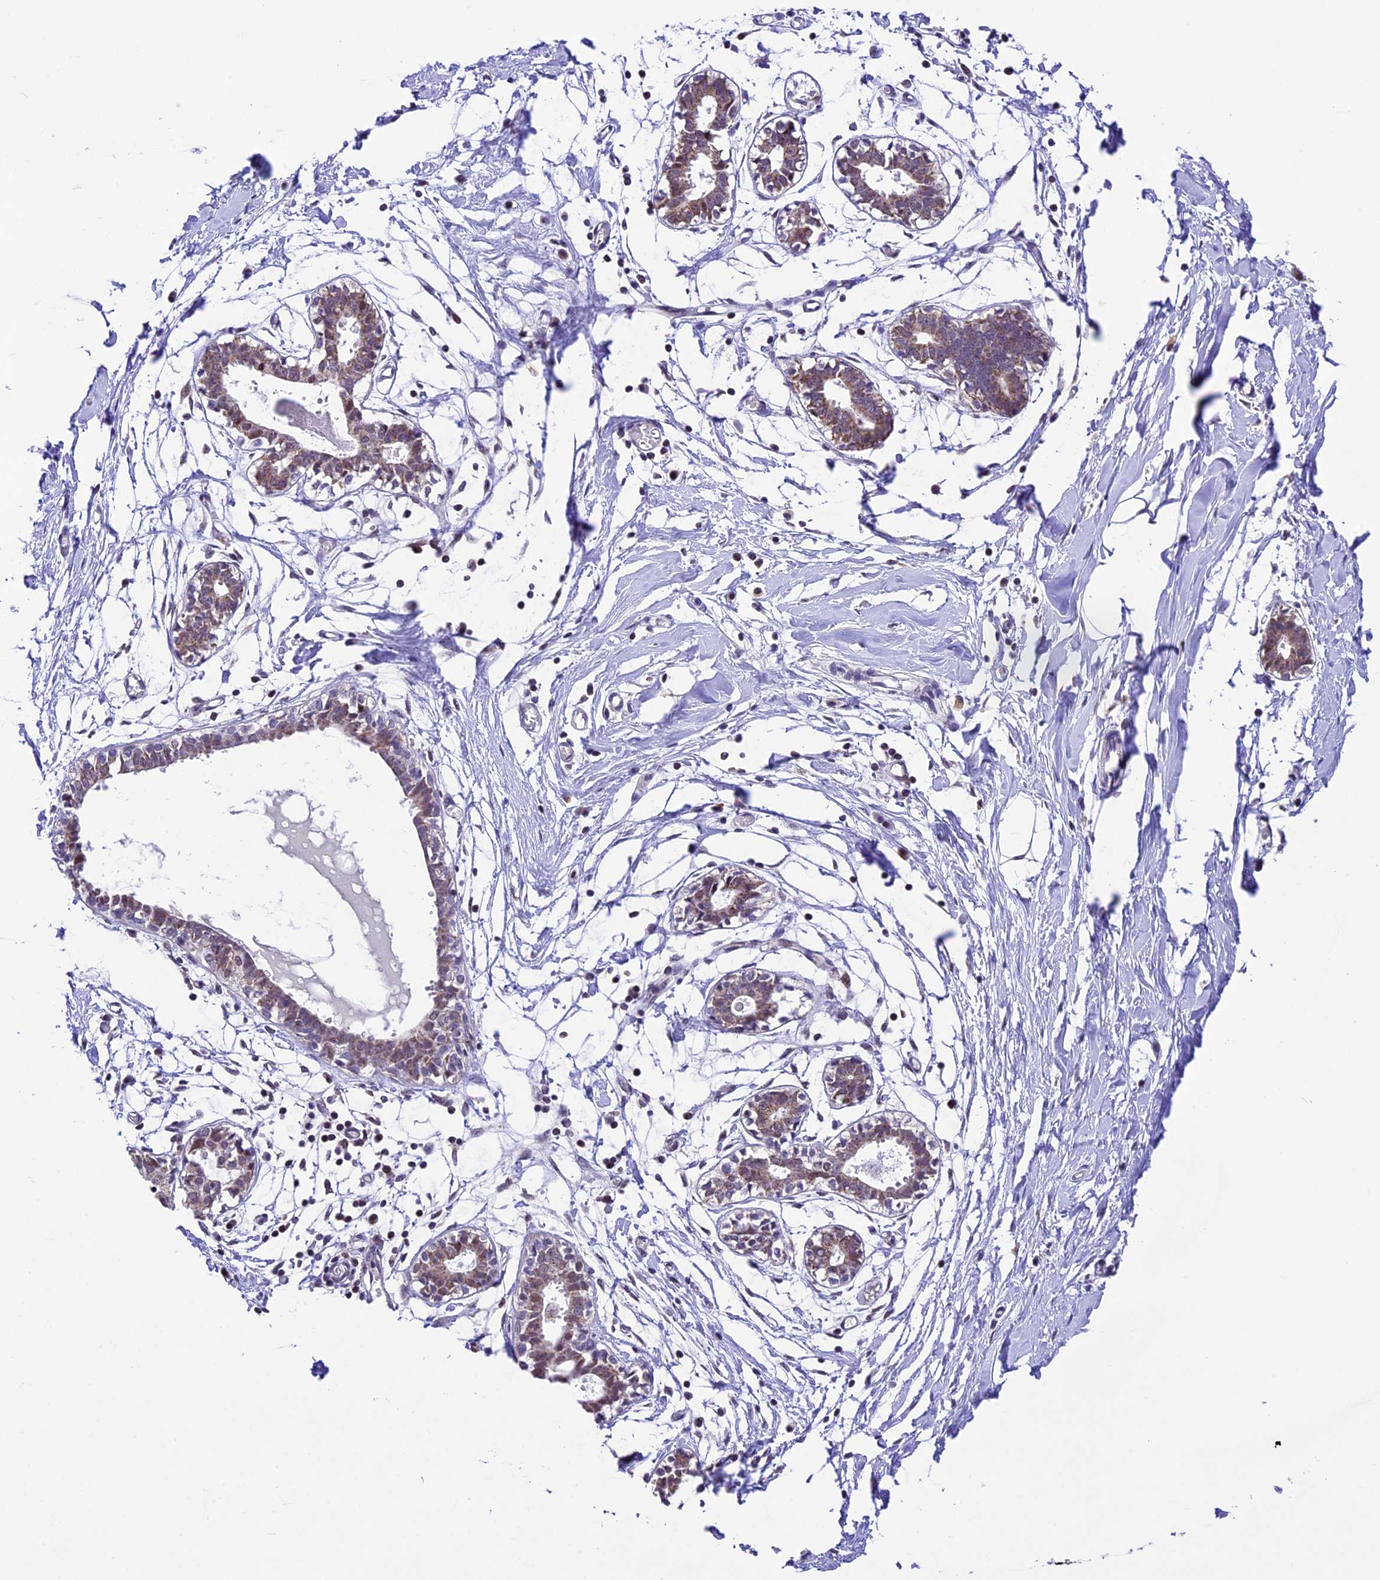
{"staining": {"intensity": "negative", "quantity": "none", "location": "none"}, "tissue": "breast", "cell_type": "Adipocytes", "image_type": "normal", "snomed": [{"axis": "morphology", "description": "Normal tissue, NOS"}, {"axis": "topography", "description": "Breast"}], "caption": "Micrograph shows no protein expression in adipocytes of normal breast.", "gene": "CARS2", "patient": {"sex": "female", "age": 27}}